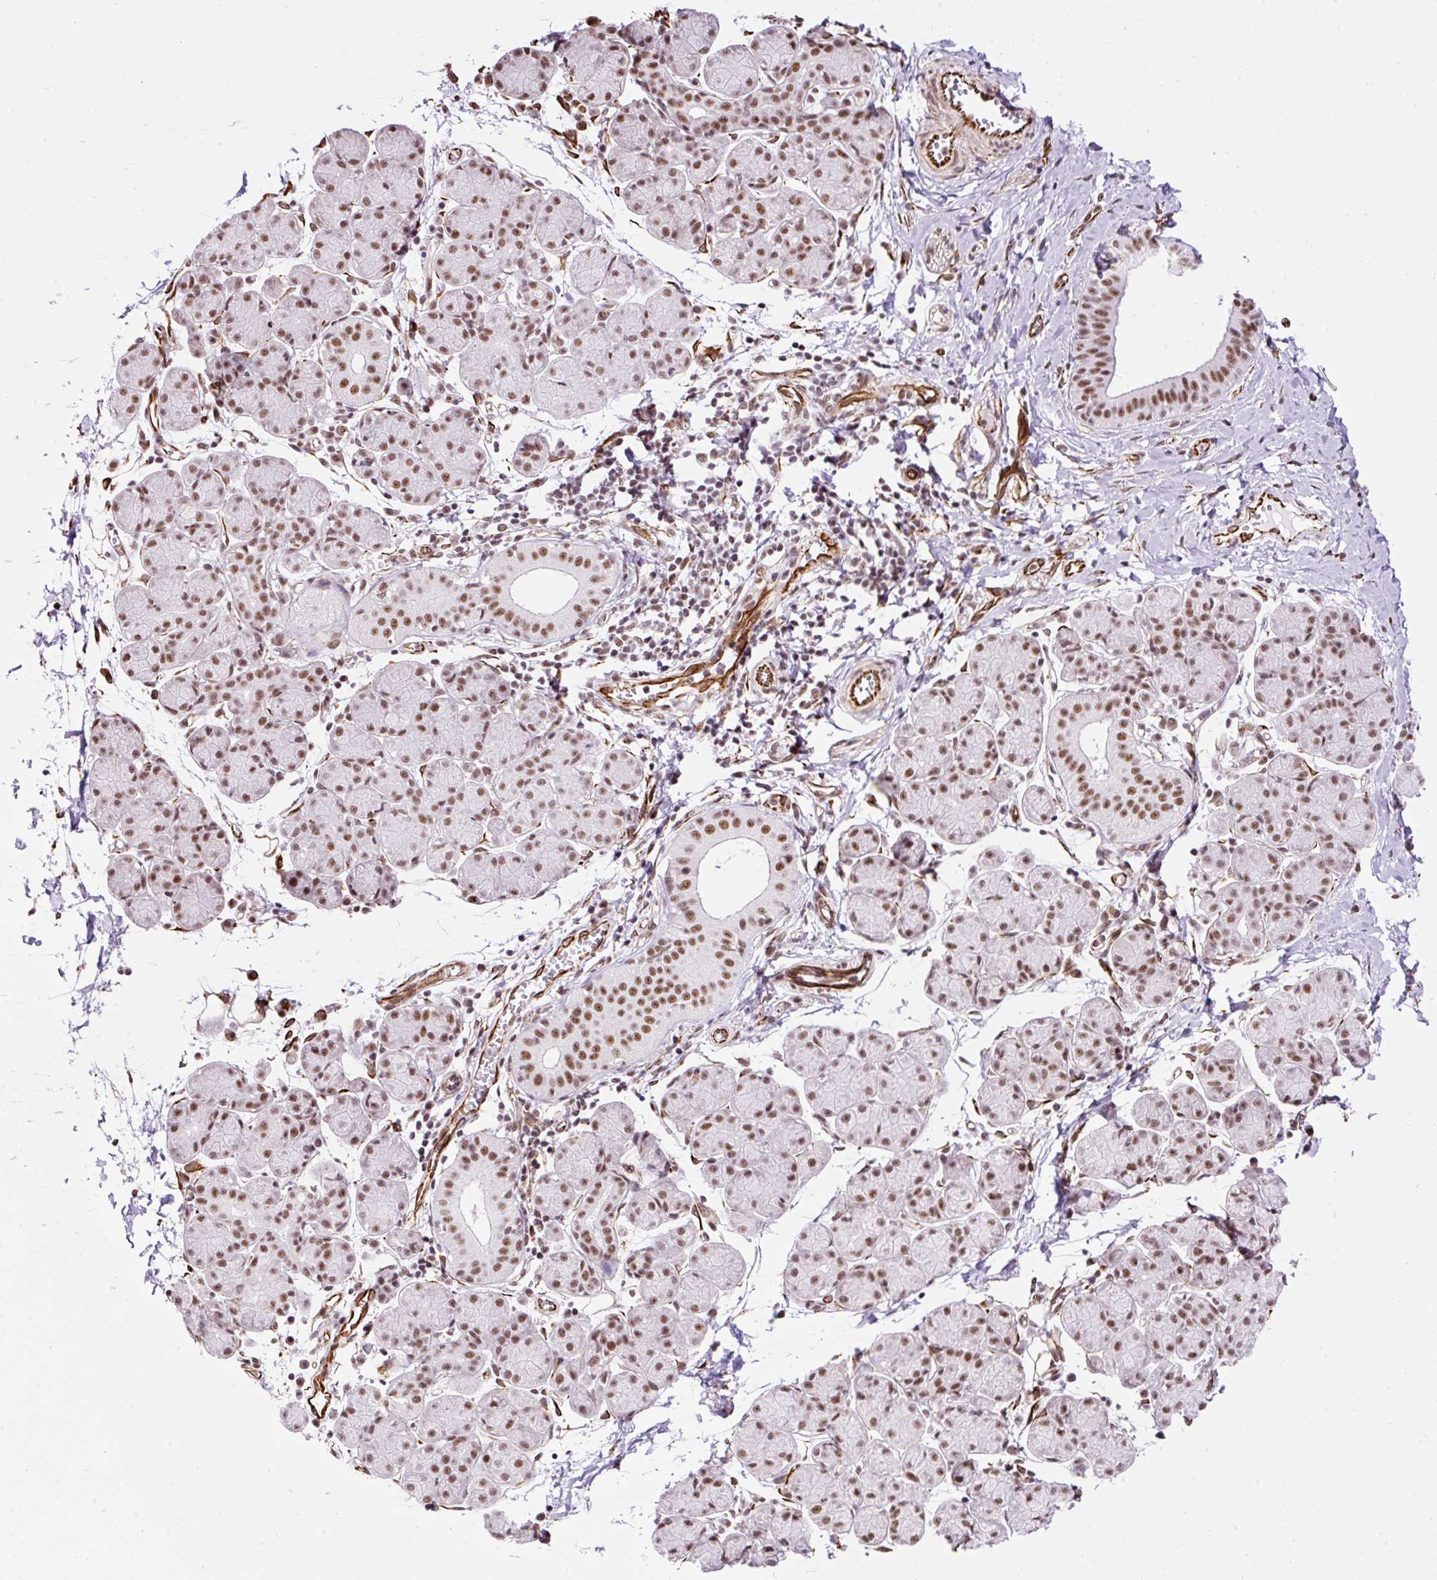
{"staining": {"intensity": "moderate", "quantity": ">75%", "location": "nuclear"}, "tissue": "salivary gland", "cell_type": "Glandular cells", "image_type": "normal", "snomed": [{"axis": "morphology", "description": "Normal tissue, NOS"}, {"axis": "morphology", "description": "Inflammation, NOS"}, {"axis": "topography", "description": "Lymph node"}, {"axis": "topography", "description": "Salivary gland"}], "caption": "DAB (3,3'-diaminobenzidine) immunohistochemical staining of normal human salivary gland reveals moderate nuclear protein expression in about >75% of glandular cells.", "gene": "FMC1", "patient": {"sex": "male", "age": 3}}